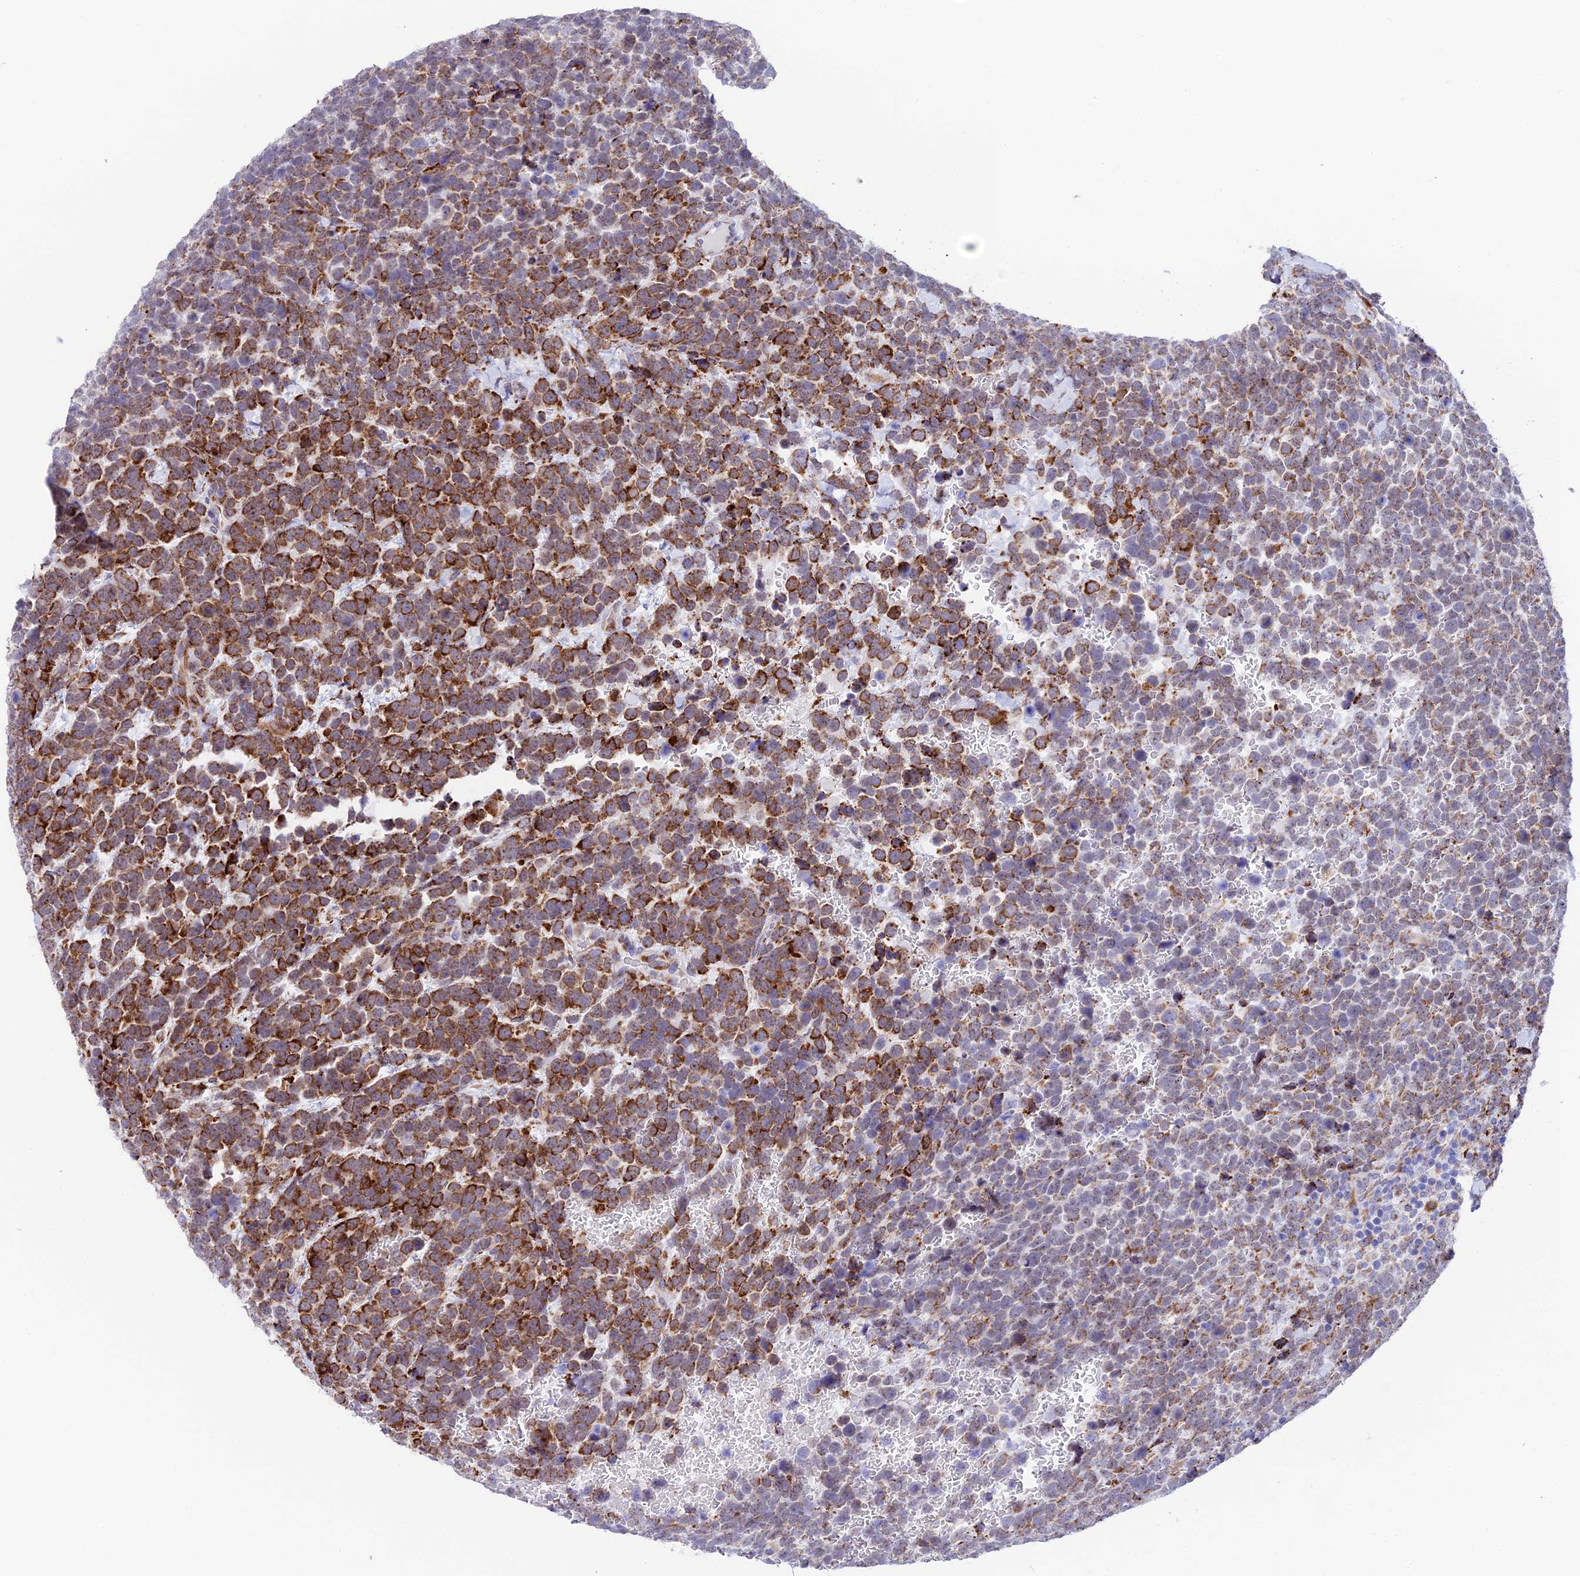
{"staining": {"intensity": "moderate", "quantity": "25%-75%", "location": "cytoplasmic/membranous"}, "tissue": "urothelial cancer", "cell_type": "Tumor cells", "image_type": "cancer", "snomed": [{"axis": "morphology", "description": "Urothelial carcinoma, High grade"}, {"axis": "topography", "description": "Urinary bladder"}], "caption": "Immunohistochemistry (IHC) image of human urothelial cancer stained for a protein (brown), which displays medium levels of moderate cytoplasmic/membranous positivity in about 25%-75% of tumor cells.", "gene": "TUBGCP6", "patient": {"sex": "female", "age": 82}}